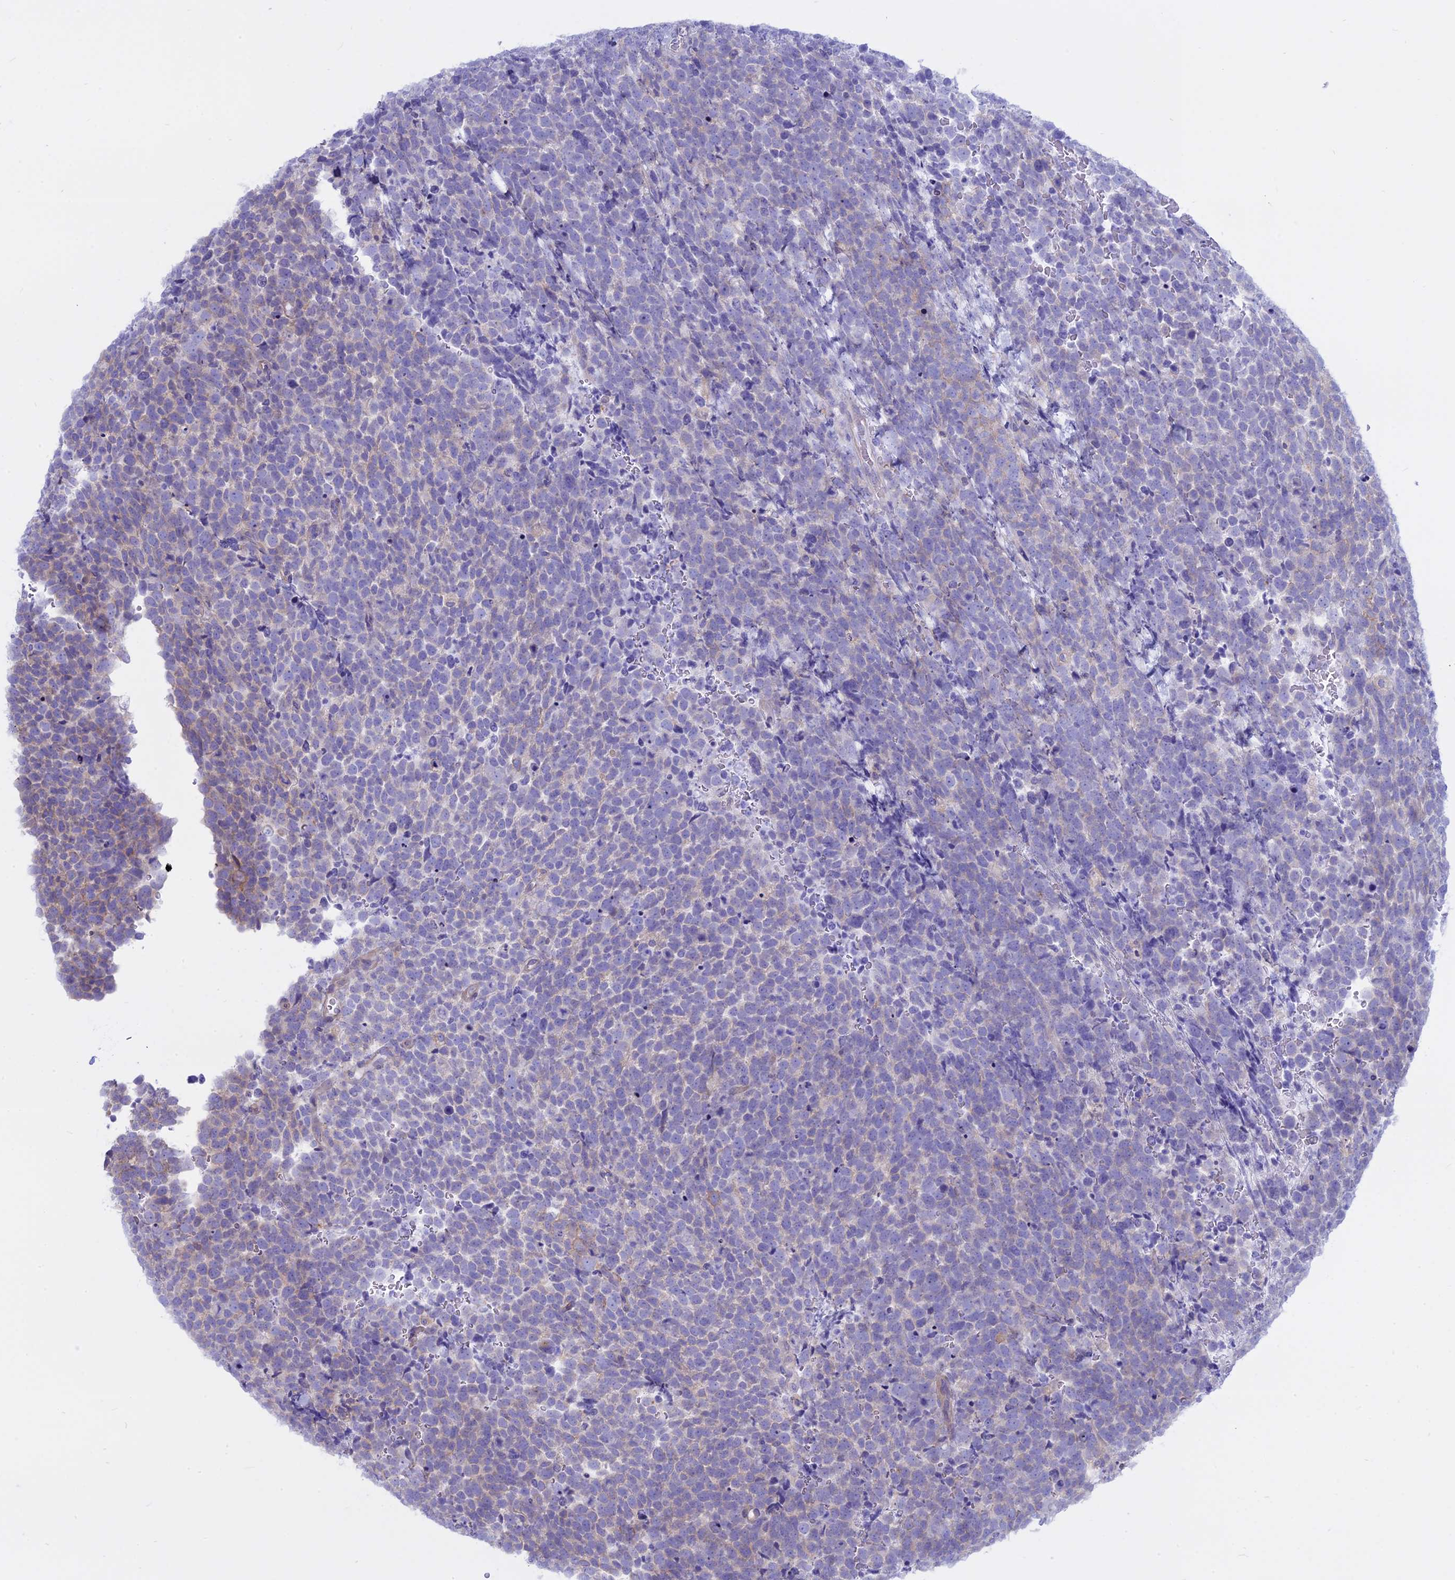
{"staining": {"intensity": "negative", "quantity": "none", "location": "none"}, "tissue": "urothelial cancer", "cell_type": "Tumor cells", "image_type": "cancer", "snomed": [{"axis": "morphology", "description": "Urothelial carcinoma, High grade"}, {"axis": "topography", "description": "Urinary bladder"}], "caption": "High magnification brightfield microscopy of urothelial carcinoma (high-grade) stained with DAB (3,3'-diaminobenzidine) (brown) and counterstained with hematoxylin (blue): tumor cells show no significant positivity.", "gene": "AHCYL1", "patient": {"sex": "female", "age": 82}}